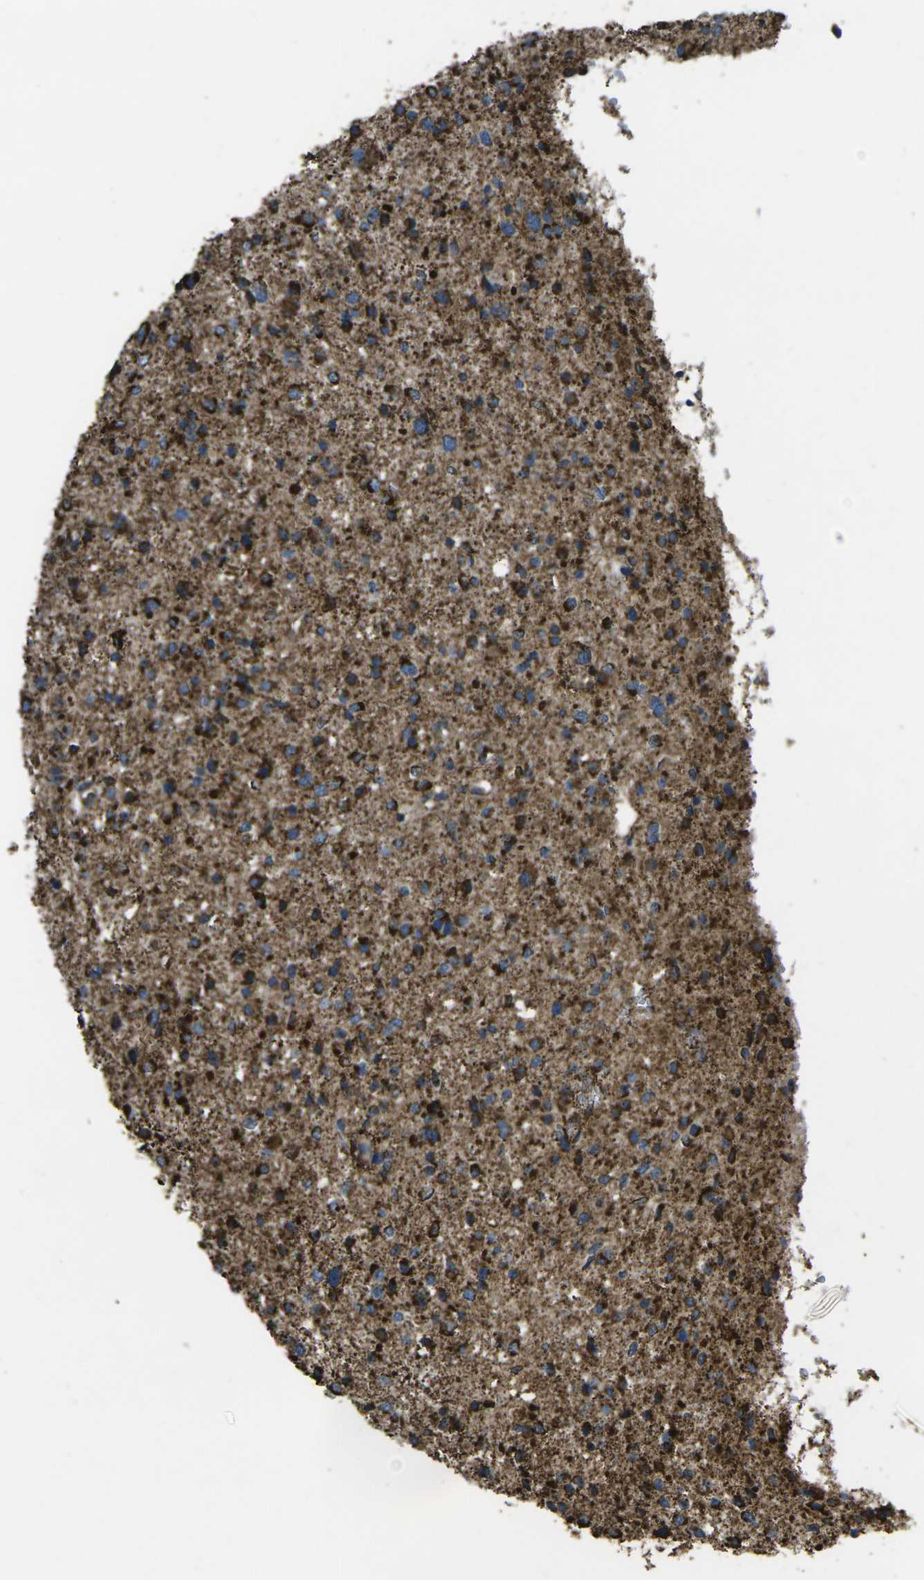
{"staining": {"intensity": "strong", "quantity": "25%-75%", "location": "cytoplasmic/membranous"}, "tissue": "glioma", "cell_type": "Tumor cells", "image_type": "cancer", "snomed": [{"axis": "morphology", "description": "Glioma, malignant, Low grade"}, {"axis": "topography", "description": "Brain"}], "caption": "High-magnification brightfield microscopy of glioma stained with DAB (3,3'-diaminobenzidine) (brown) and counterstained with hematoxylin (blue). tumor cells exhibit strong cytoplasmic/membranous staining is seen in about25%-75% of cells.", "gene": "KLHL5", "patient": {"sex": "female", "age": 37}}